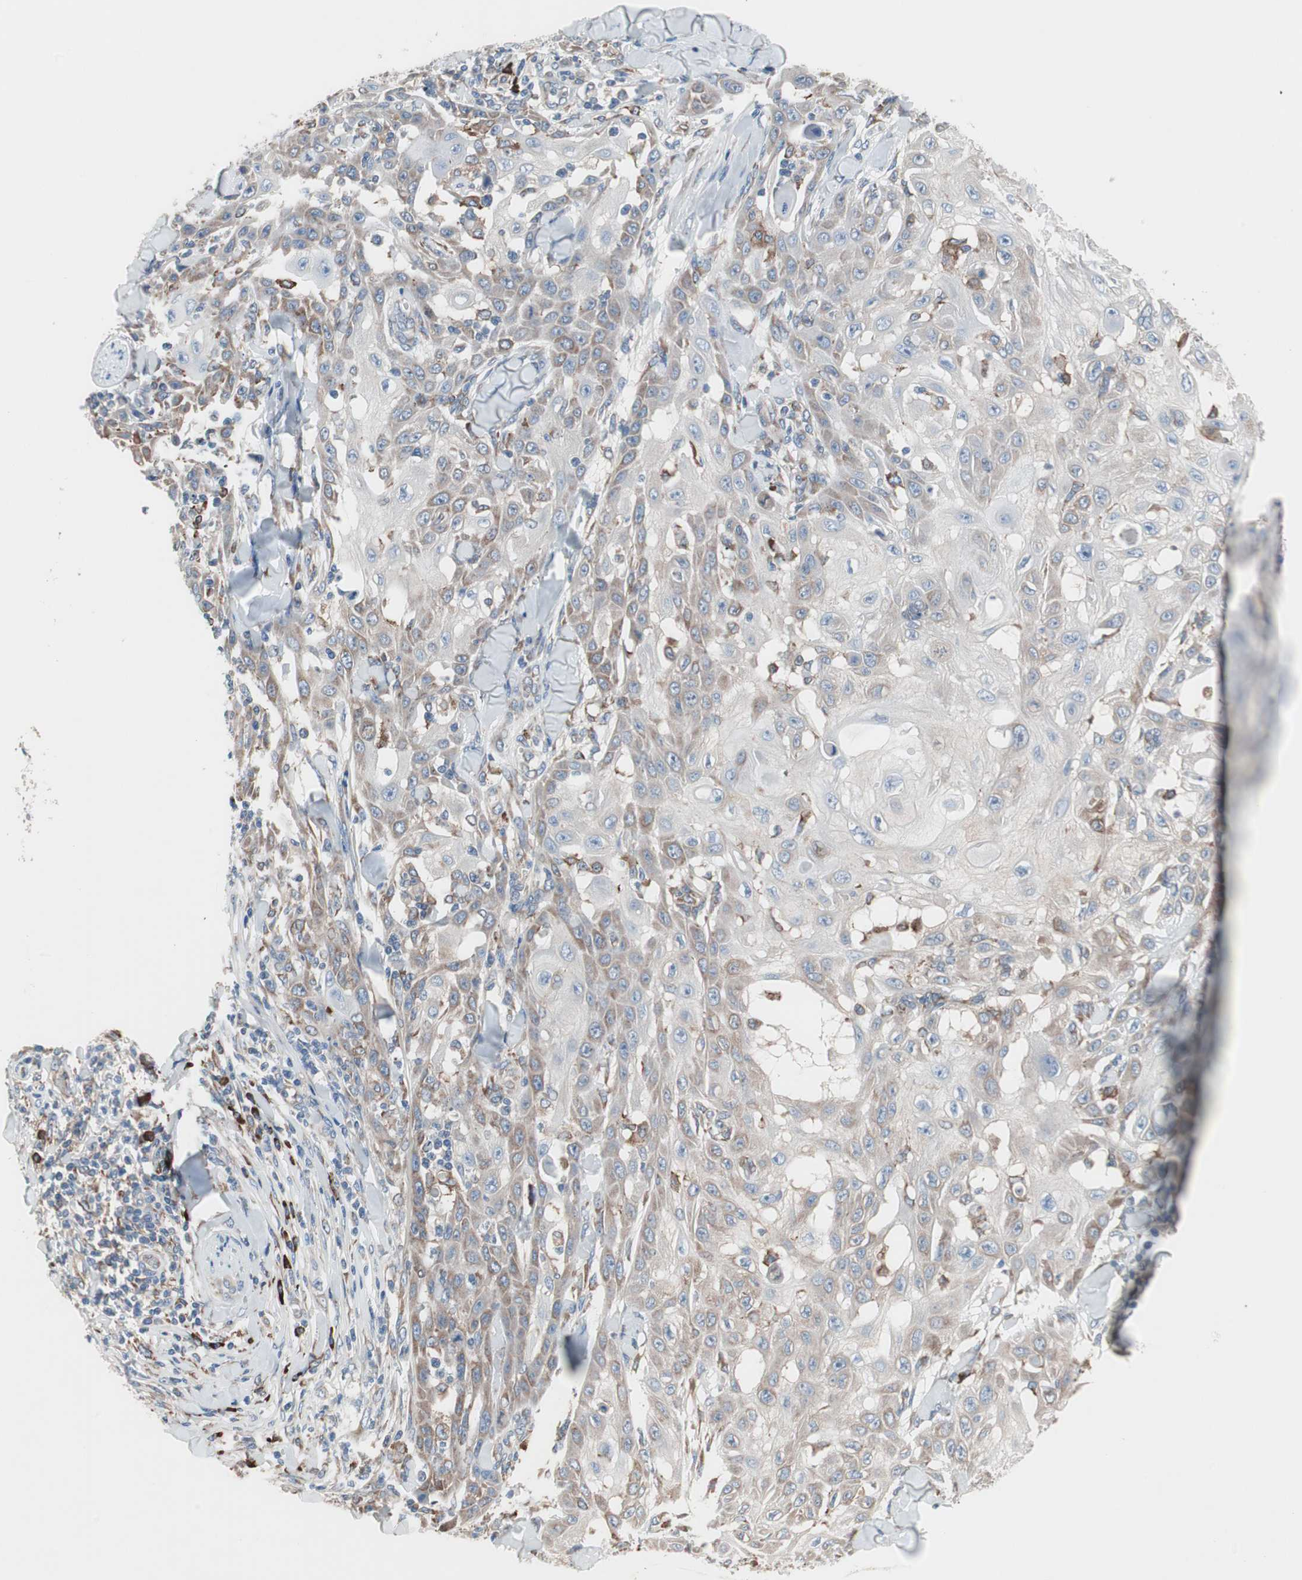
{"staining": {"intensity": "moderate", "quantity": "25%-75%", "location": "cytoplasmic/membranous"}, "tissue": "skin cancer", "cell_type": "Tumor cells", "image_type": "cancer", "snomed": [{"axis": "morphology", "description": "Squamous cell carcinoma, NOS"}, {"axis": "topography", "description": "Skin"}], "caption": "The photomicrograph reveals immunohistochemical staining of skin squamous cell carcinoma. There is moderate cytoplasmic/membranous staining is appreciated in about 25%-75% of tumor cells. (brown staining indicates protein expression, while blue staining denotes nuclei).", "gene": "SLC27A4", "patient": {"sex": "male", "age": 24}}